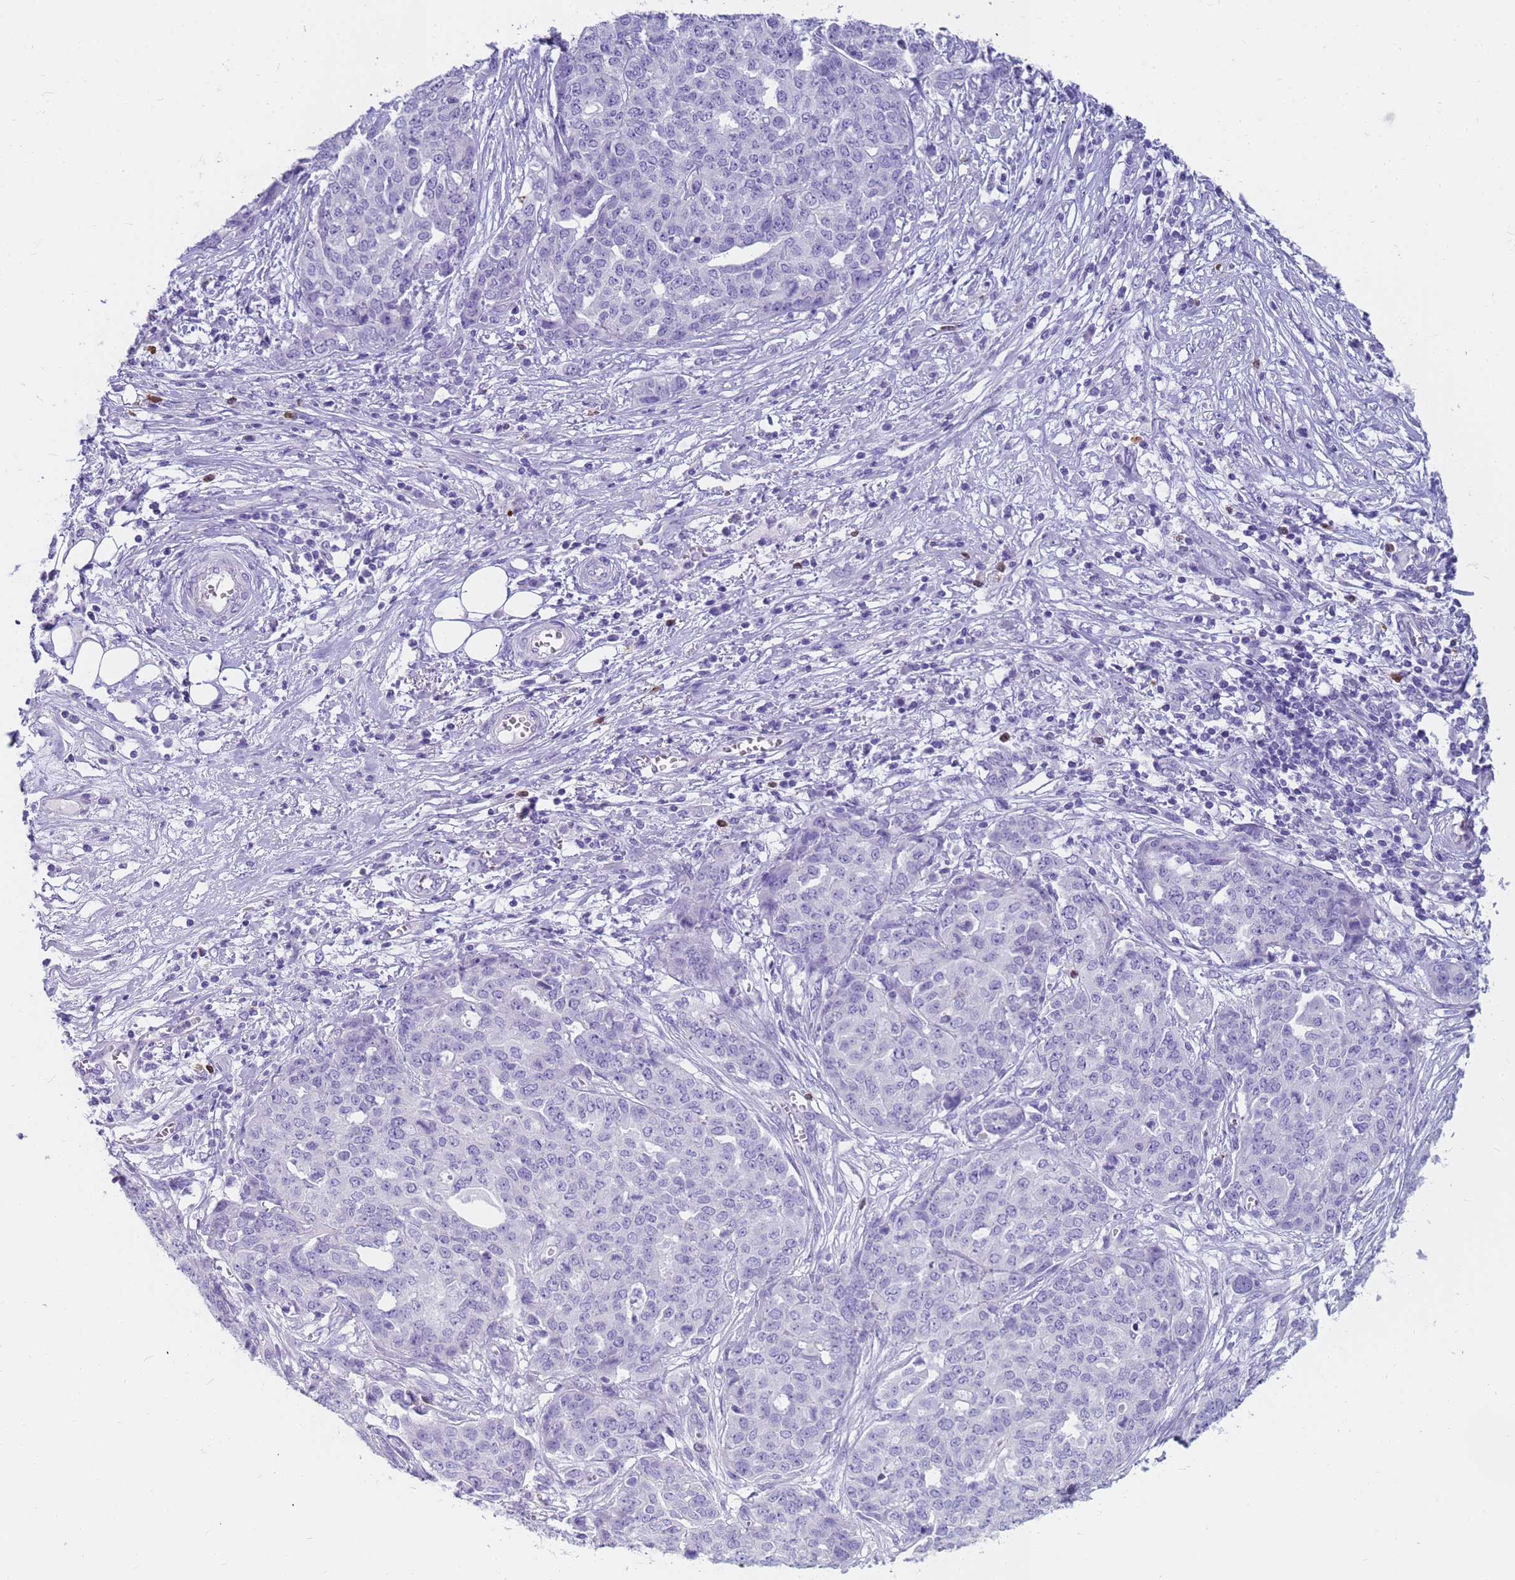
{"staining": {"intensity": "negative", "quantity": "none", "location": "none"}, "tissue": "ovarian cancer", "cell_type": "Tumor cells", "image_type": "cancer", "snomed": [{"axis": "morphology", "description": "Cystadenocarcinoma, serous, NOS"}, {"axis": "topography", "description": "Soft tissue"}, {"axis": "topography", "description": "Ovary"}], "caption": "High magnification brightfield microscopy of ovarian cancer stained with DAB (3,3'-diaminobenzidine) (brown) and counterstained with hematoxylin (blue): tumor cells show no significant expression.", "gene": "RNASE2", "patient": {"sex": "female", "age": 57}}